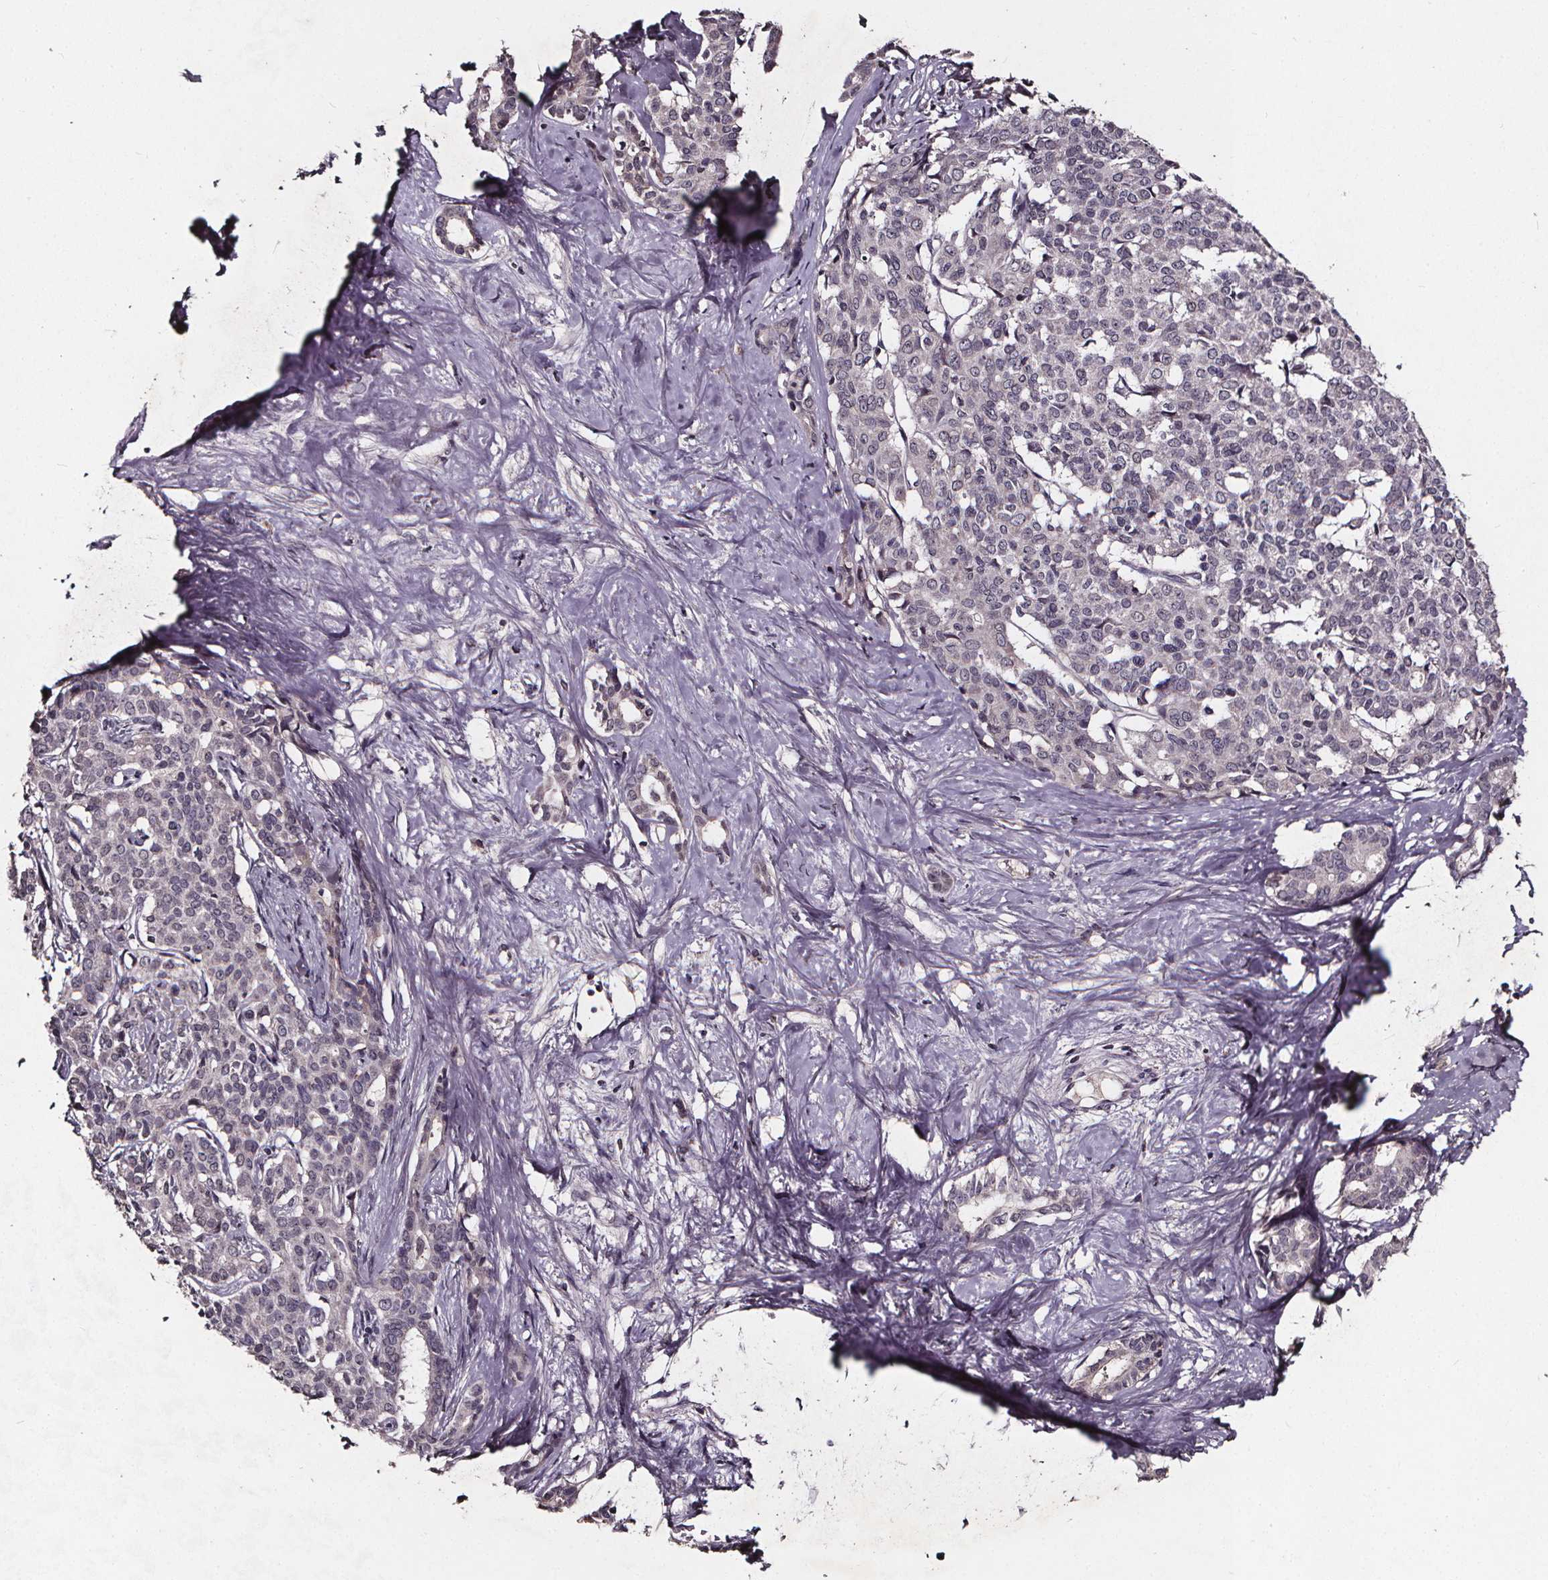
{"staining": {"intensity": "negative", "quantity": "none", "location": "none"}, "tissue": "liver cancer", "cell_type": "Tumor cells", "image_type": "cancer", "snomed": [{"axis": "morphology", "description": "Cholangiocarcinoma"}, {"axis": "topography", "description": "Liver"}], "caption": "The IHC histopathology image has no significant expression in tumor cells of liver cancer tissue.", "gene": "SPAG8", "patient": {"sex": "female", "age": 47}}